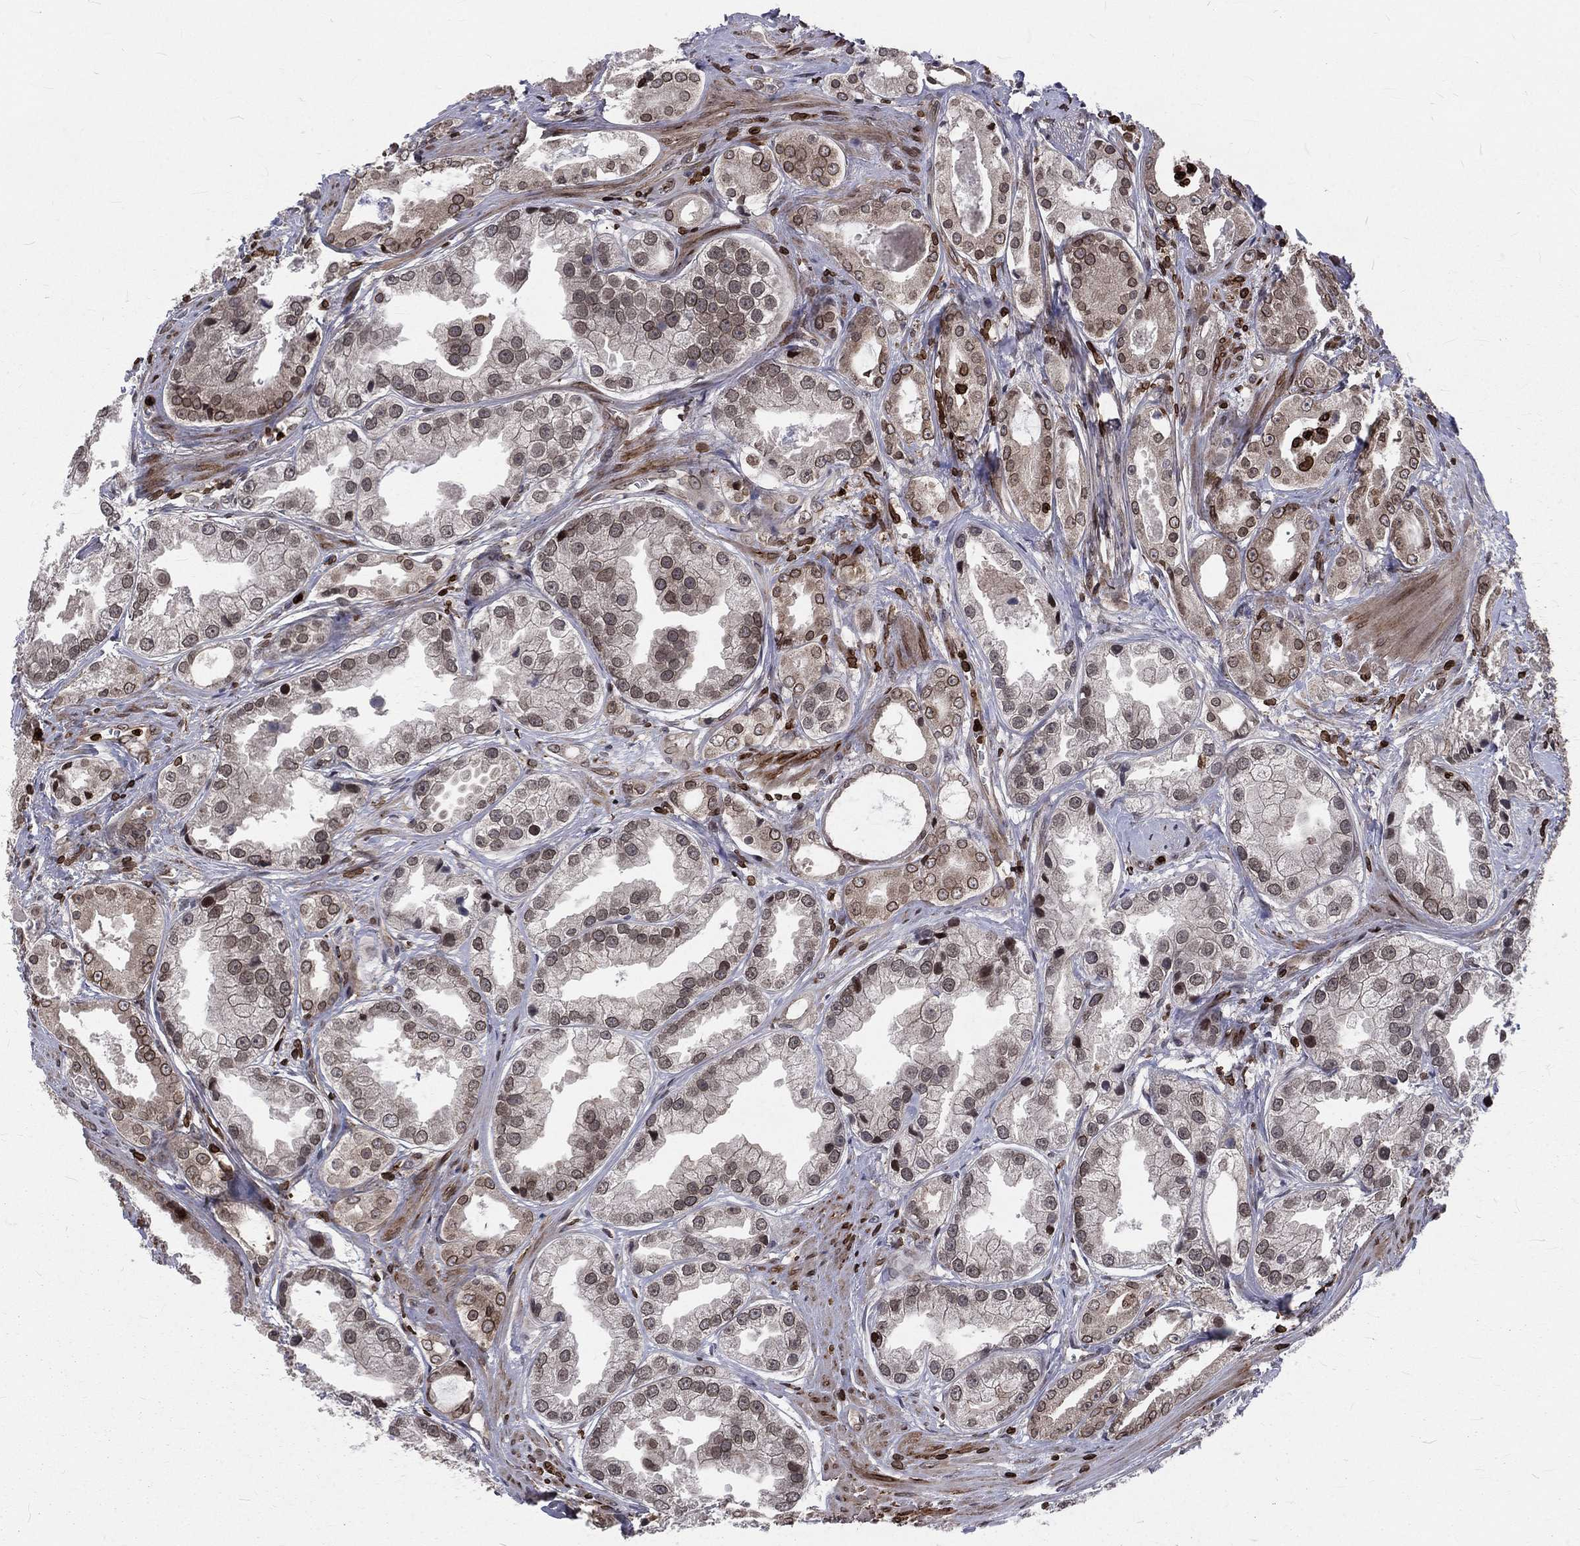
{"staining": {"intensity": "moderate", "quantity": "<25%", "location": "cytoplasmic/membranous,nuclear"}, "tissue": "prostate cancer", "cell_type": "Tumor cells", "image_type": "cancer", "snomed": [{"axis": "morphology", "description": "Adenocarcinoma, NOS"}, {"axis": "topography", "description": "Prostate"}], "caption": "Prostate cancer (adenocarcinoma) tissue displays moderate cytoplasmic/membranous and nuclear positivity in approximately <25% of tumor cells (Brightfield microscopy of DAB IHC at high magnification).", "gene": "LBR", "patient": {"sex": "male", "age": 61}}